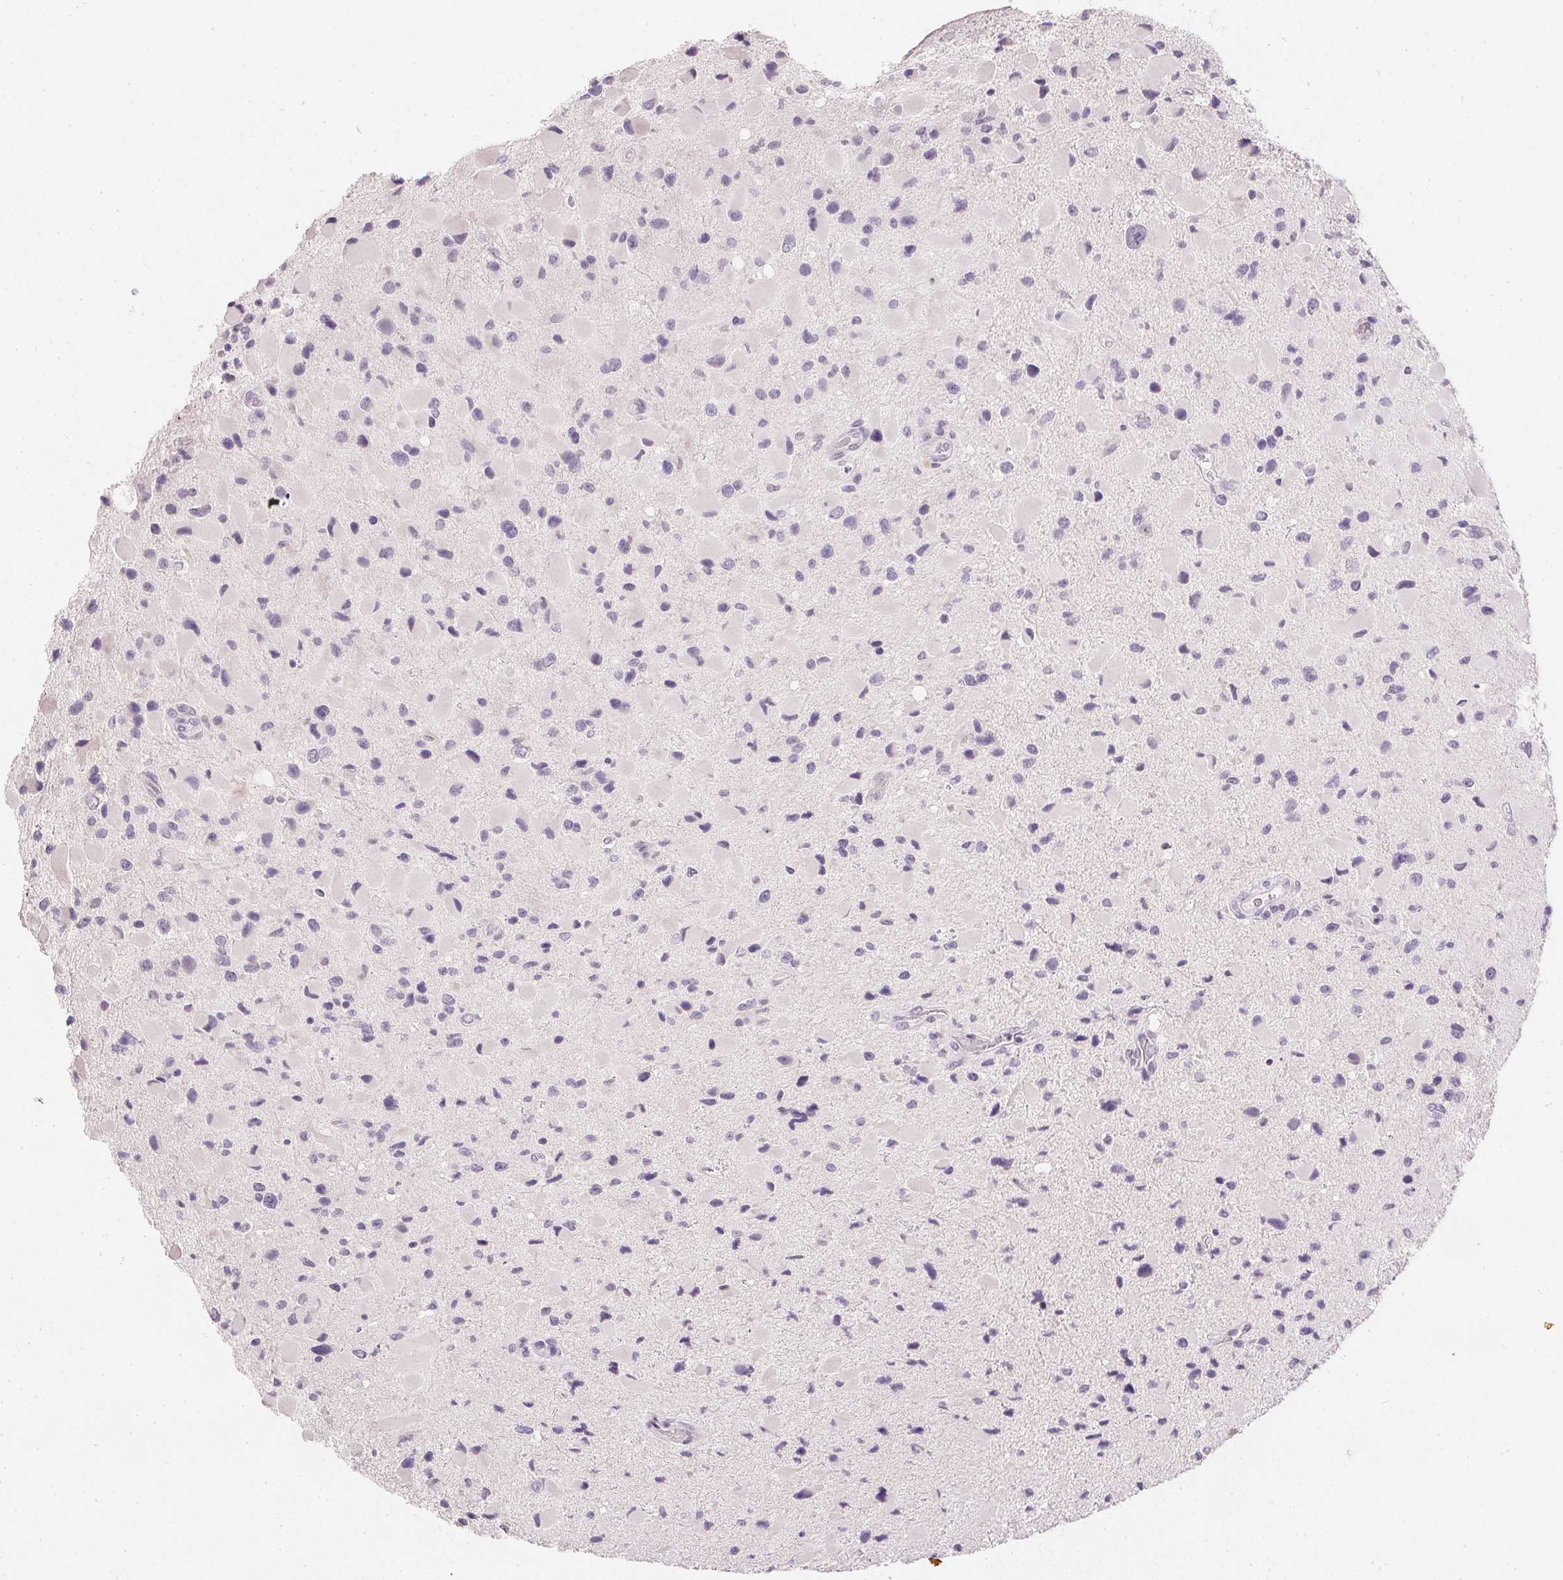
{"staining": {"intensity": "negative", "quantity": "none", "location": "none"}, "tissue": "glioma", "cell_type": "Tumor cells", "image_type": "cancer", "snomed": [{"axis": "morphology", "description": "Glioma, malignant, Low grade"}, {"axis": "topography", "description": "Brain"}], "caption": "A high-resolution photomicrograph shows IHC staining of malignant glioma (low-grade), which reveals no significant expression in tumor cells. Nuclei are stained in blue.", "gene": "PPY", "patient": {"sex": "female", "age": 32}}